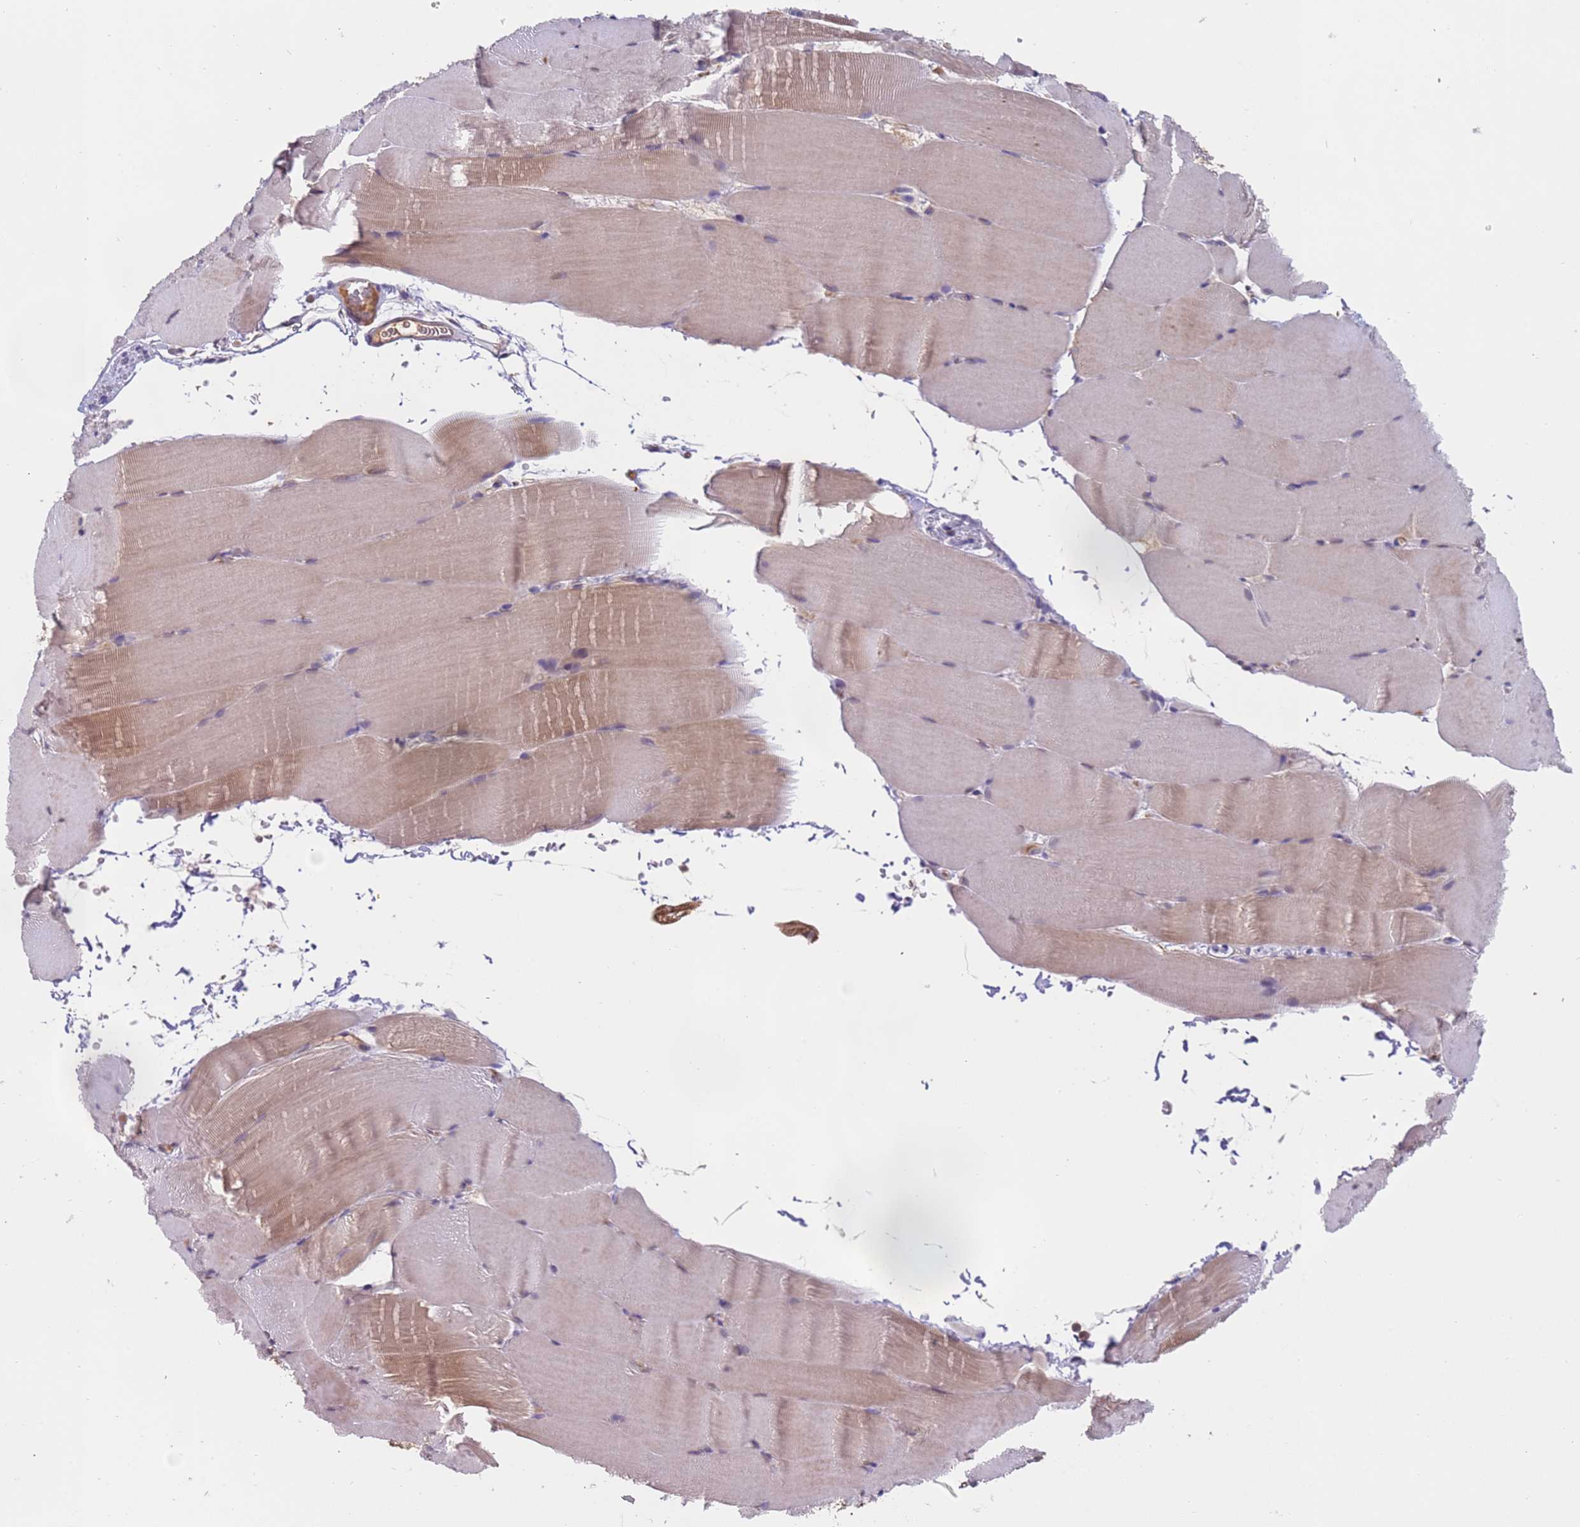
{"staining": {"intensity": "weak", "quantity": "25%-75%", "location": "cytoplasmic/membranous"}, "tissue": "skeletal muscle", "cell_type": "Myocytes", "image_type": "normal", "snomed": [{"axis": "morphology", "description": "Normal tissue, NOS"}, {"axis": "topography", "description": "Skeletal muscle"}, {"axis": "topography", "description": "Parathyroid gland"}], "caption": "Immunohistochemical staining of normal skeletal muscle reveals low levels of weak cytoplasmic/membranous expression in approximately 25%-75% of myocytes. Using DAB (brown) and hematoxylin (blue) stains, captured at high magnification using brightfield microscopy.", "gene": "ZNF248", "patient": {"sex": "female", "age": 37}}